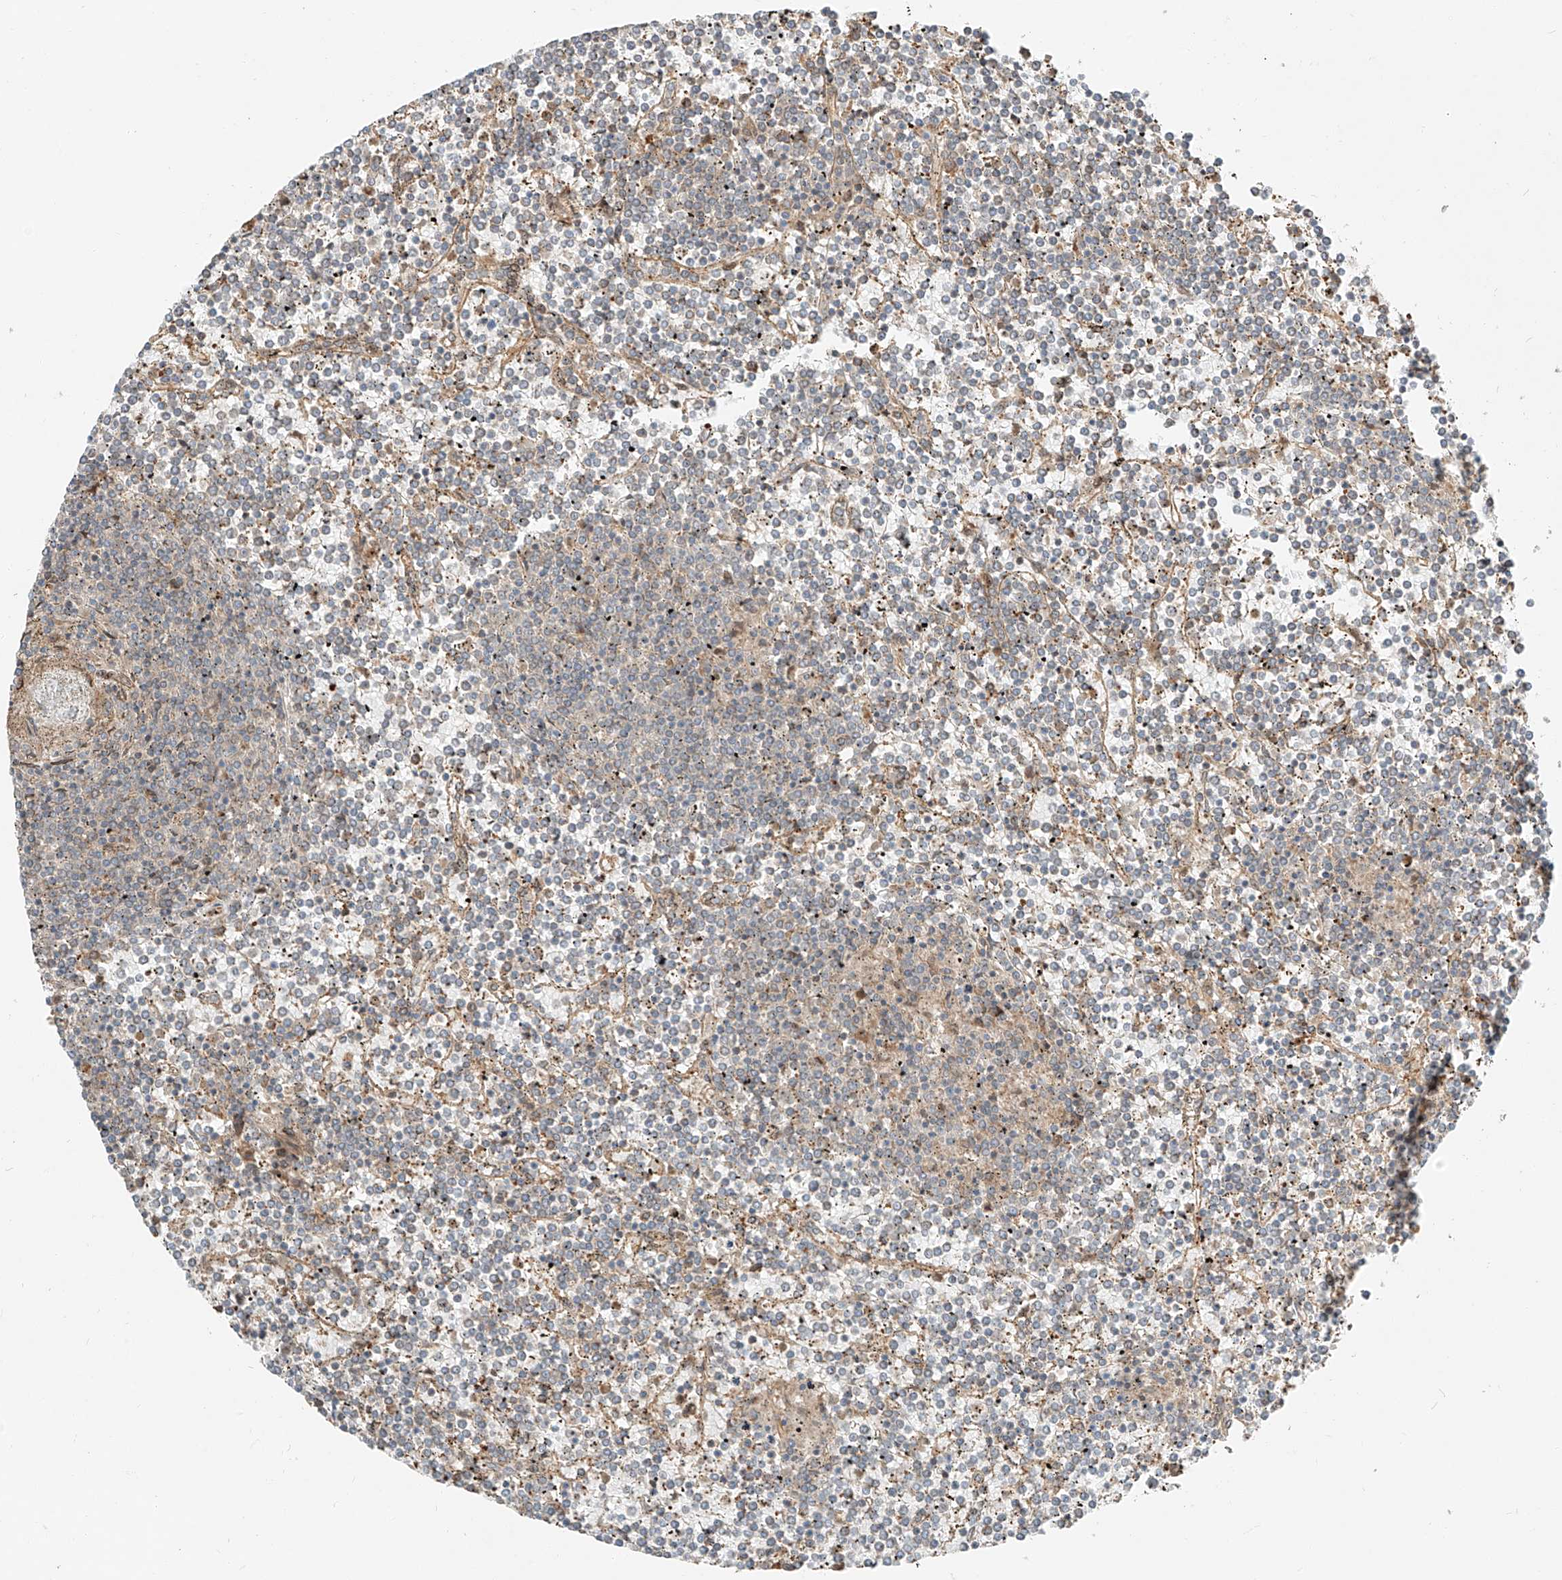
{"staining": {"intensity": "negative", "quantity": "none", "location": "none"}, "tissue": "lymphoma", "cell_type": "Tumor cells", "image_type": "cancer", "snomed": [{"axis": "morphology", "description": "Malignant lymphoma, non-Hodgkin's type, Low grade"}, {"axis": "topography", "description": "Spleen"}], "caption": "An immunohistochemistry (IHC) image of lymphoma is shown. There is no staining in tumor cells of lymphoma.", "gene": "CEP162", "patient": {"sex": "female", "age": 19}}